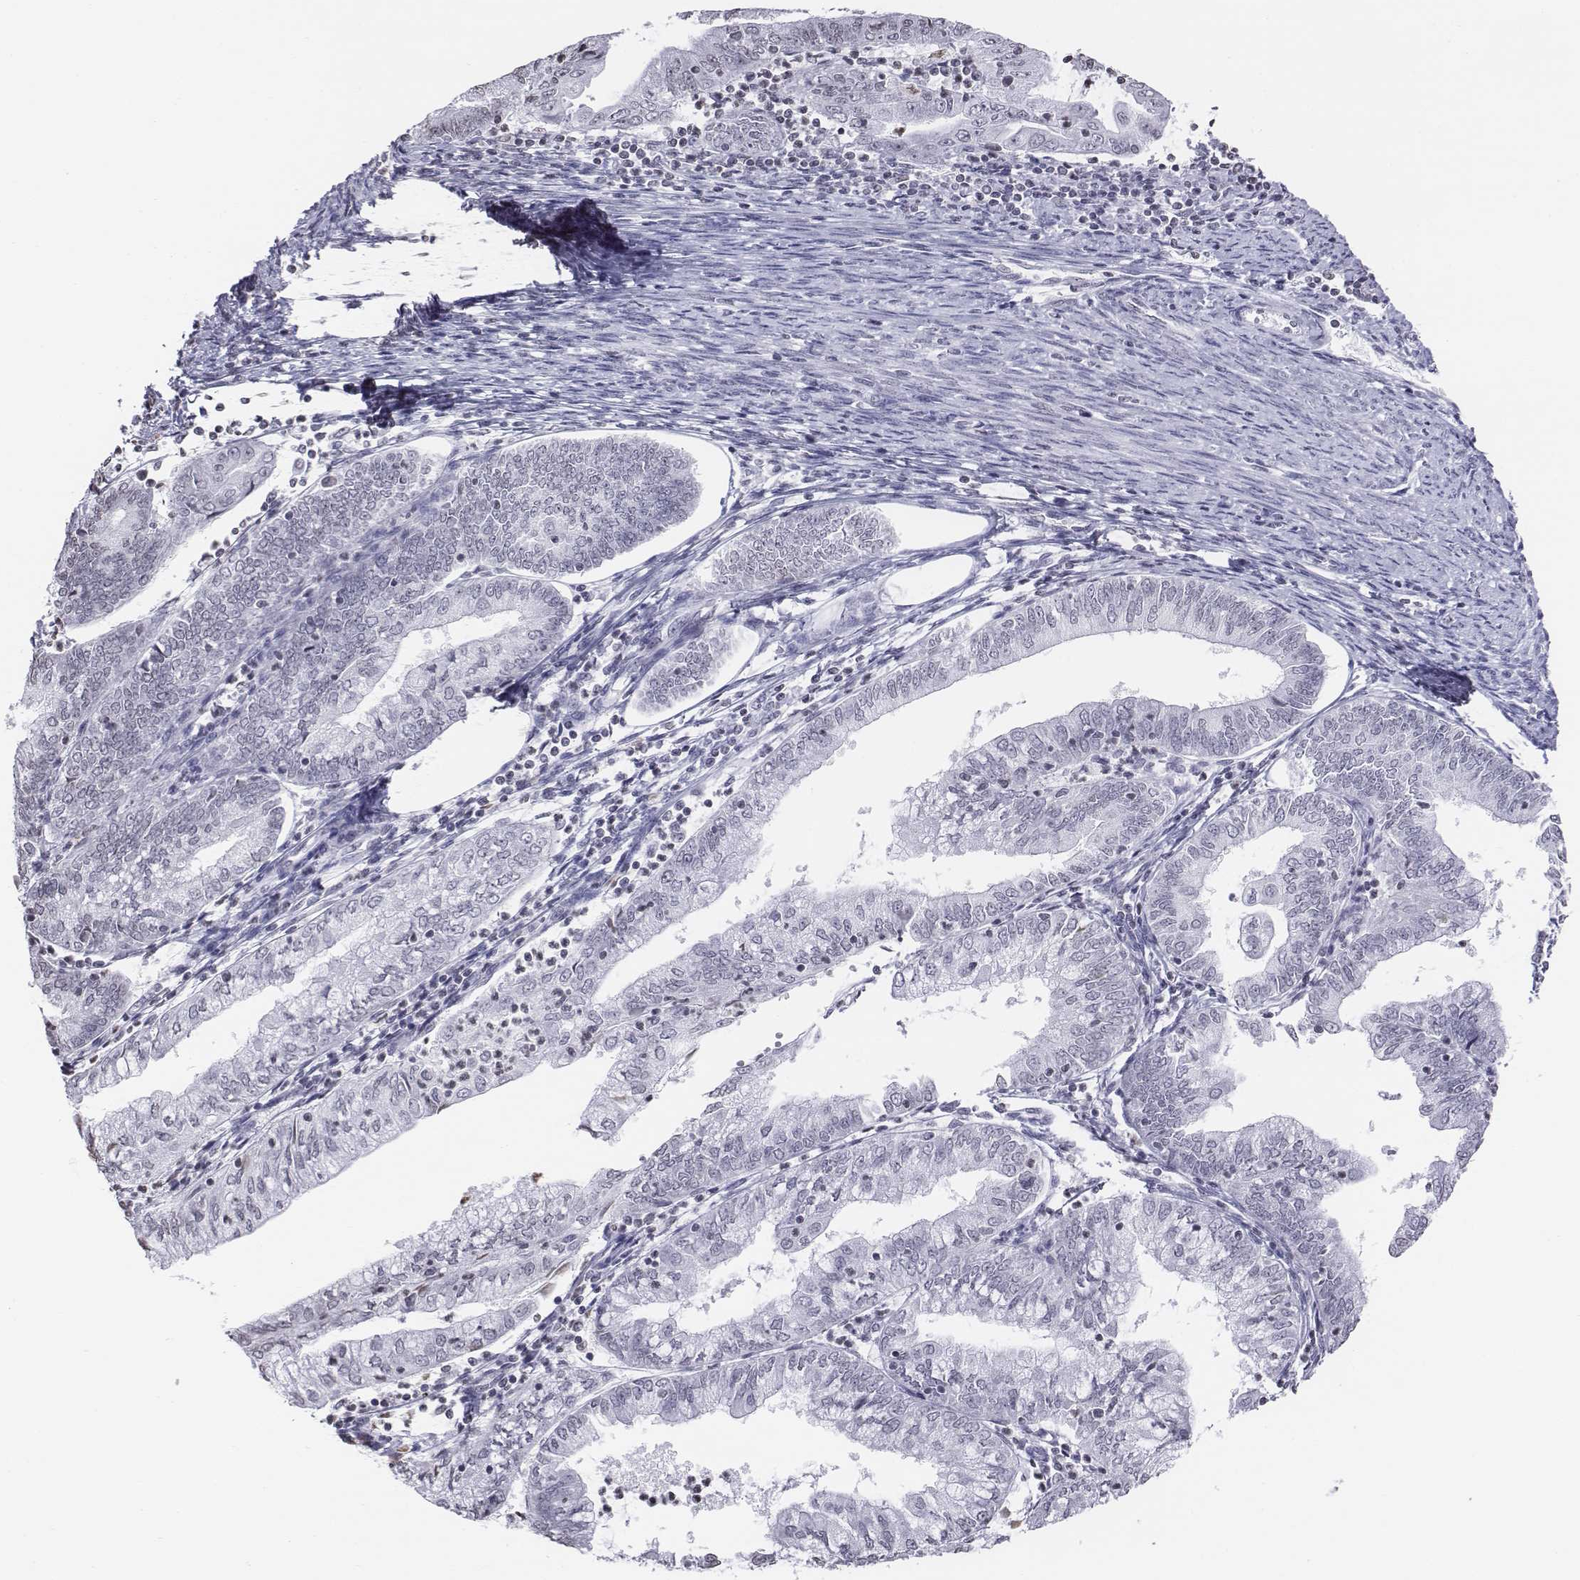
{"staining": {"intensity": "negative", "quantity": "none", "location": "none"}, "tissue": "endometrial cancer", "cell_type": "Tumor cells", "image_type": "cancer", "snomed": [{"axis": "morphology", "description": "Adenocarcinoma, NOS"}, {"axis": "topography", "description": "Endometrium"}], "caption": "The micrograph exhibits no staining of tumor cells in endometrial cancer. (DAB immunohistochemistry (IHC) visualized using brightfield microscopy, high magnification).", "gene": "BARHL1", "patient": {"sex": "female", "age": 55}}